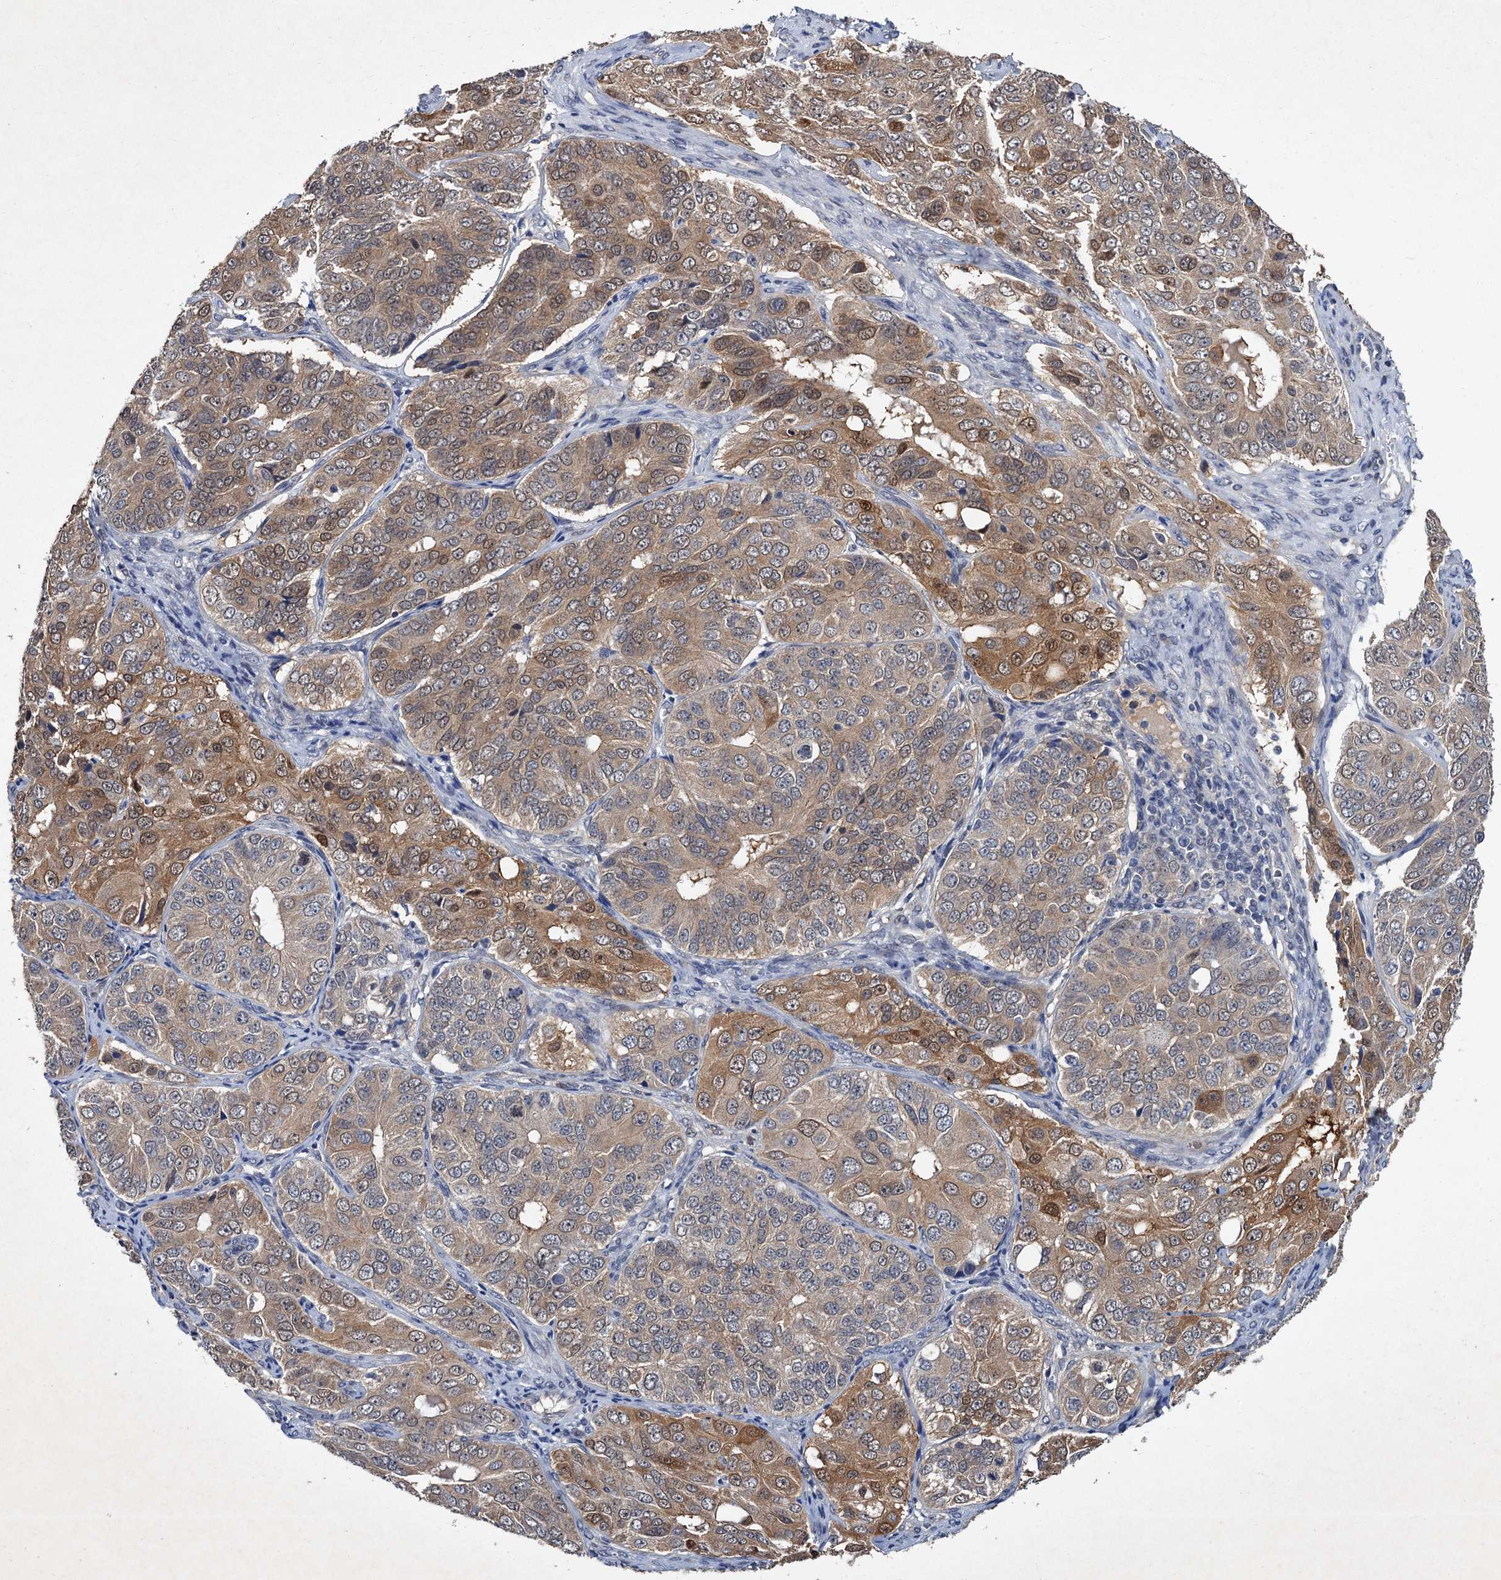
{"staining": {"intensity": "moderate", "quantity": "25%-75%", "location": "cytoplasmic/membranous,nuclear"}, "tissue": "ovarian cancer", "cell_type": "Tumor cells", "image_type": "cancer", "snomed": [{"axis": "morphology", "description": "Carcinoma, endometroid"}, {"axis": "topography", "description": "Ovary"}], "caption": "Ovarian endometroid carcinoma stained for a protein exhibits moderate cytoplasmic/membranous and nuclear positivity in tumor cells.", "gene": "TMEM39B", "patient": {"sex": "female", "age": 51}}